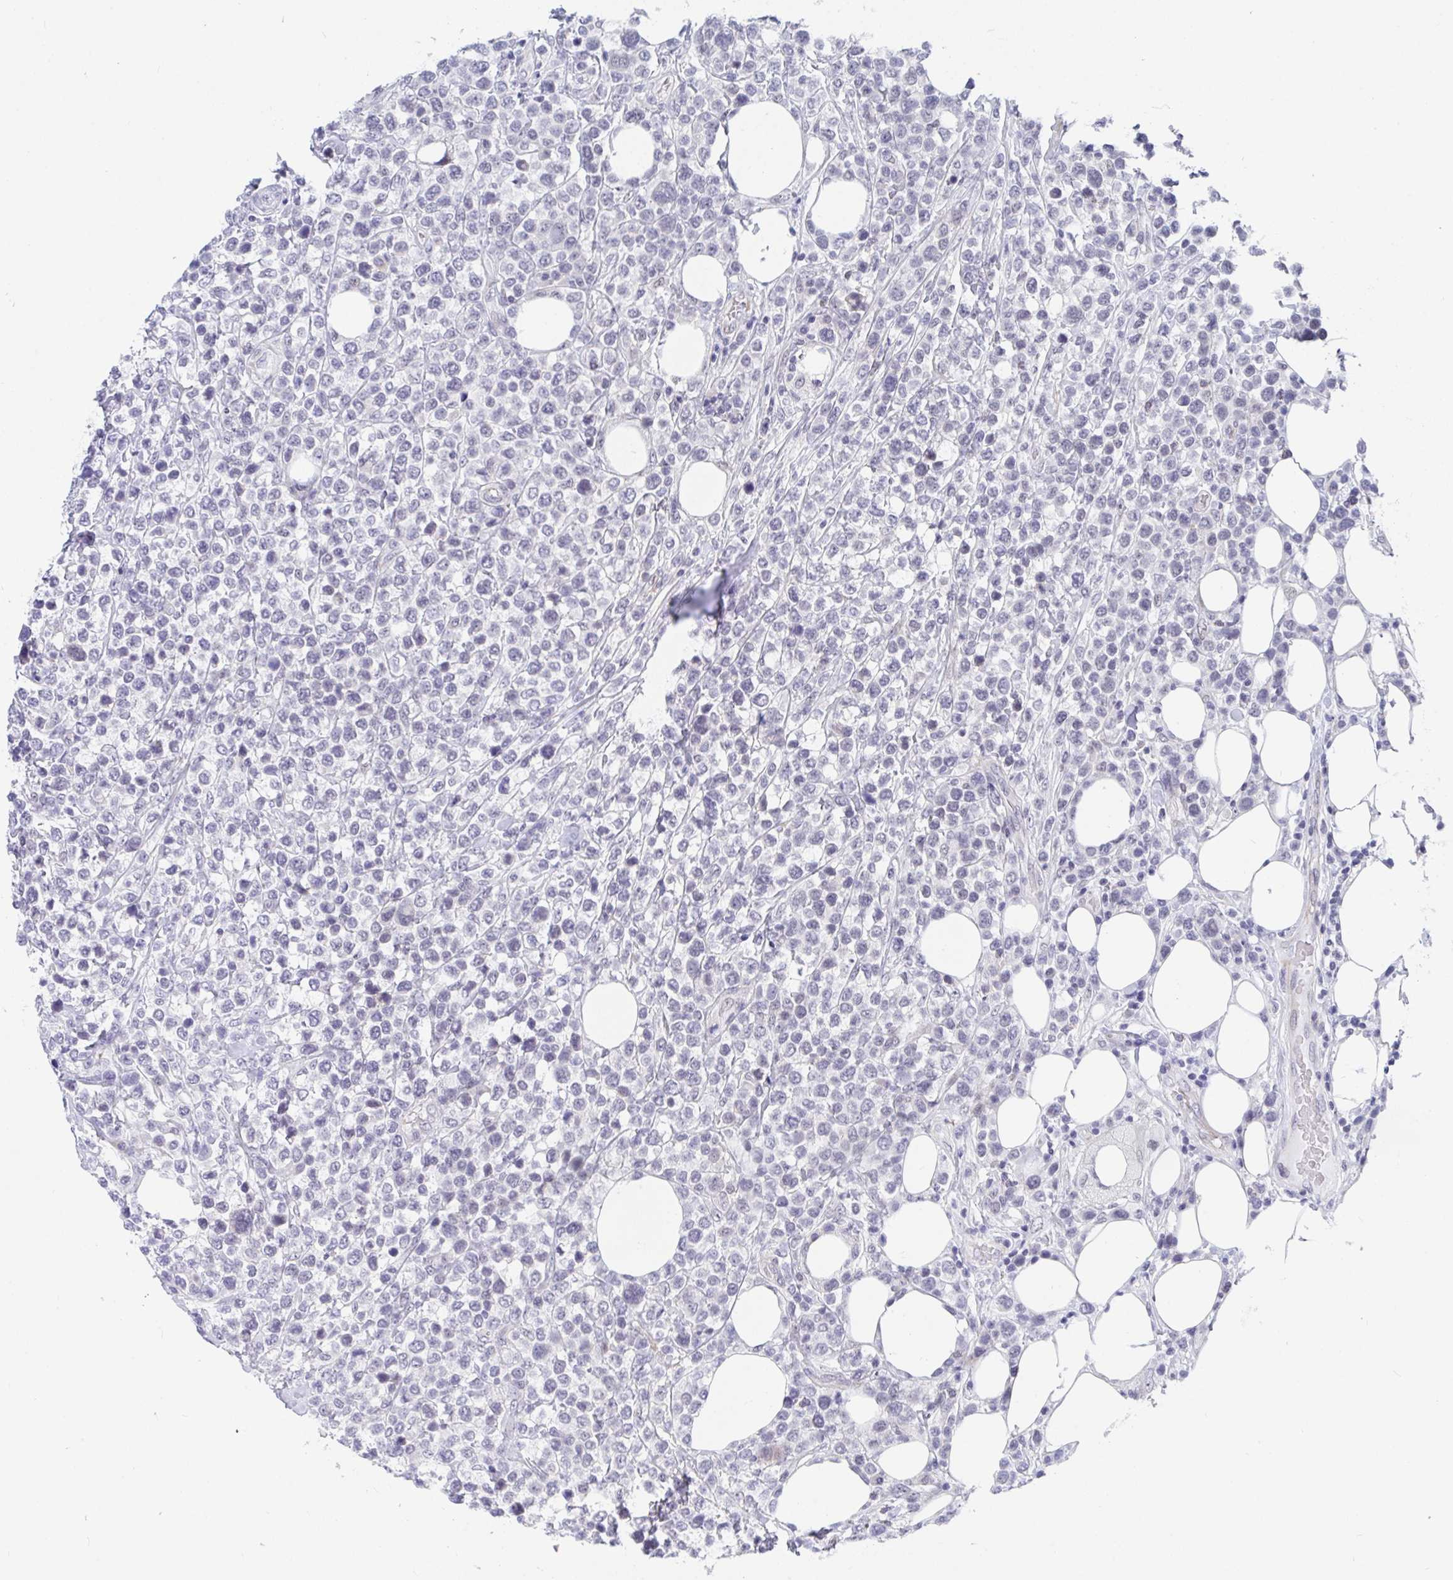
{"staining": {"intensity": "negative", "quantity": "none", "location": "none"}, "tissue": "lymphoma", "cell_type": "Tumor cells", "image_type": "cancer", "snomed": [{"axis": "morphology", "description": "Malignant lymphoma, non-Hodgkin's type, High grade"}, {"axis": "topography", "description": "Soft tissue"}], "caption": "Human lymphoma stained for a protein using immunohistochemistry (IHC) demonstrates no expression in tumor cells.", "gene": "DAOA", "patient": {"sex": "female", "age": 56}}